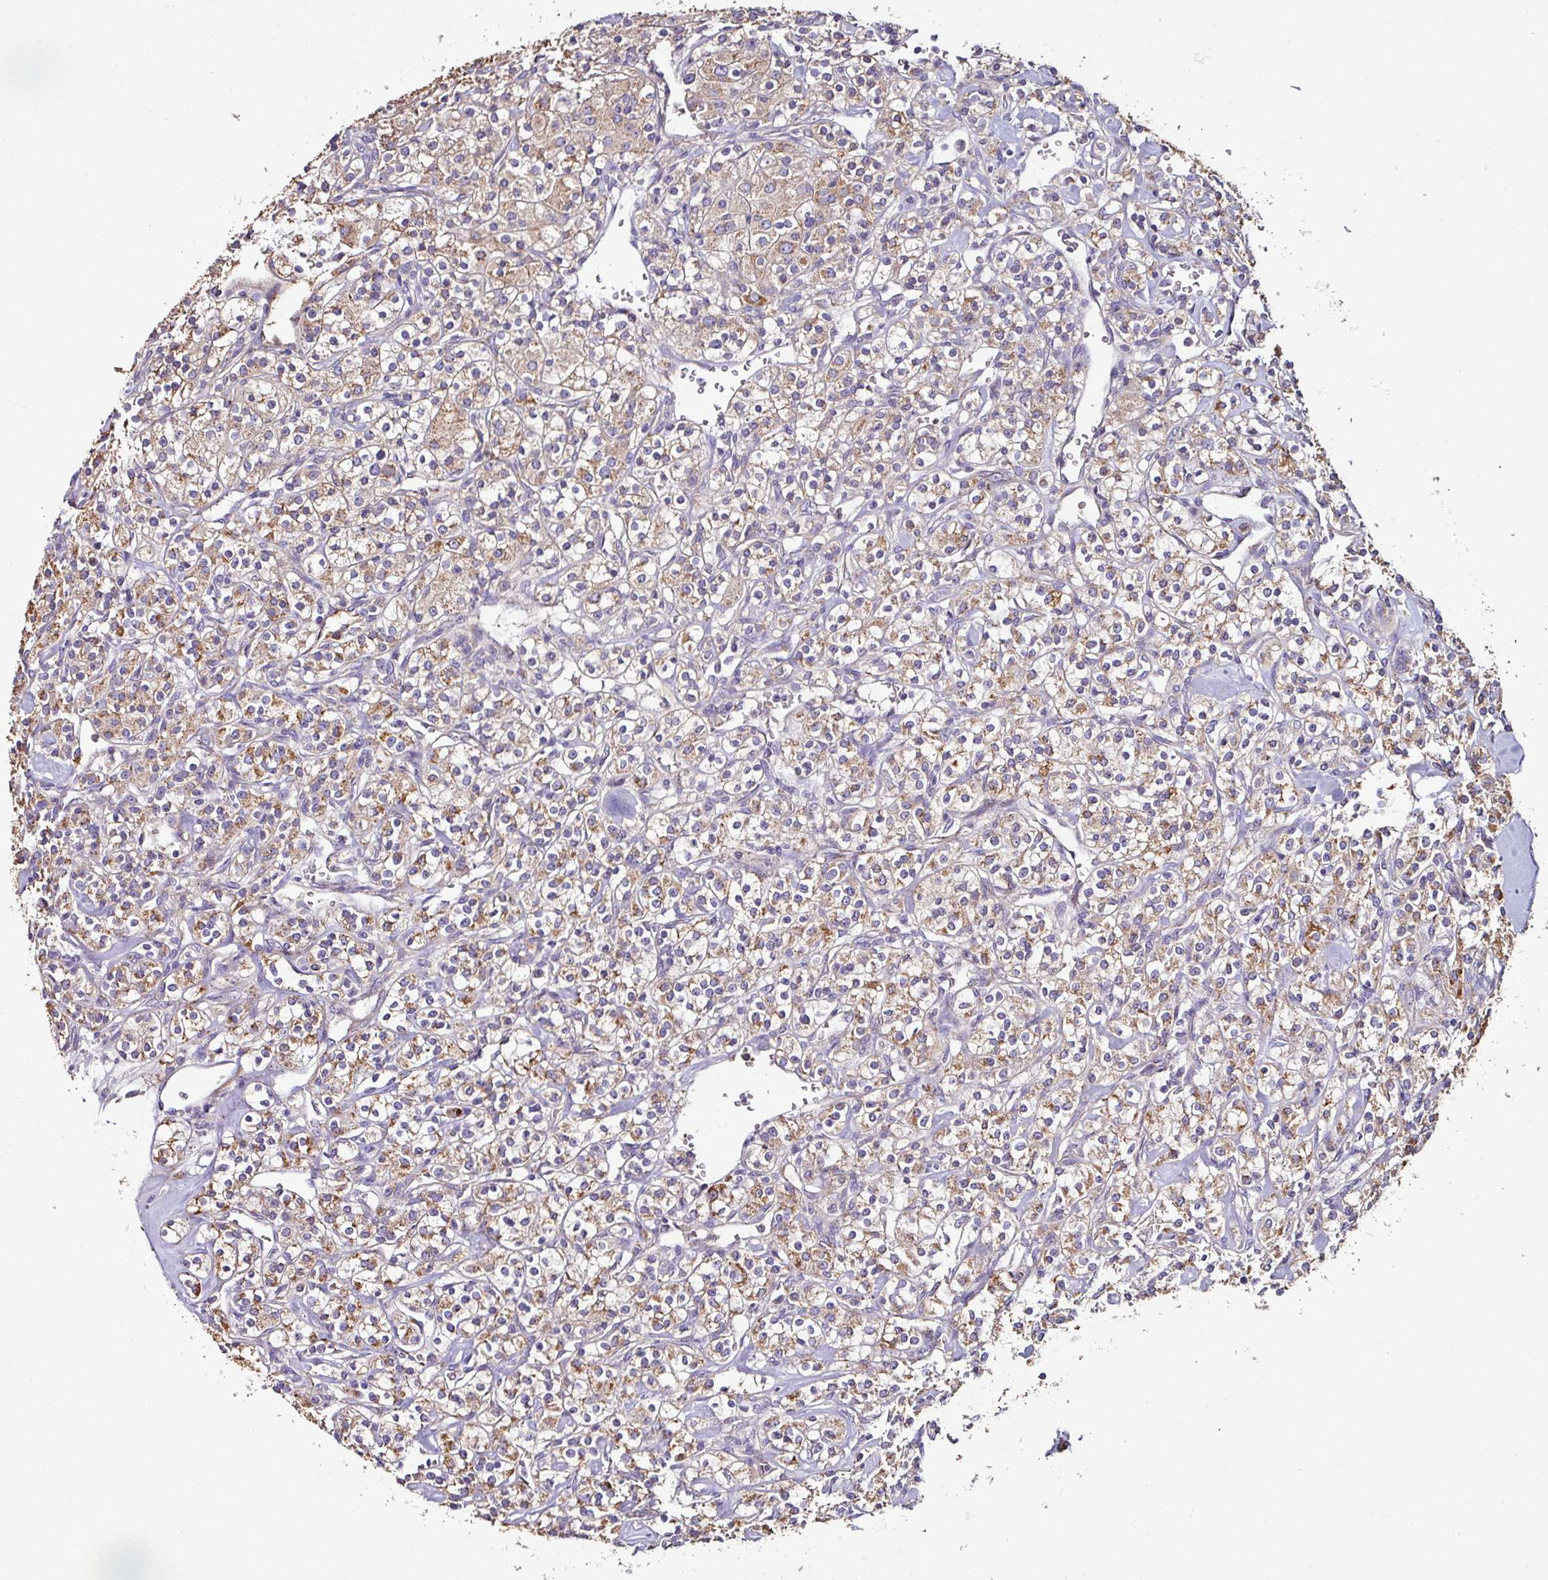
{"staining": {"intensity": "moderate", "quantity": "25%-75%", "location": "cytoplasmic/membranous"}, "tissue": "renal cancer", "cell_type": "Tumor cells", "image_type": "cancer", "snomed": [{"axis": "morphology", "description": "Adenocarcinoma, NOS"}, {"axis": "topography", "description": "Kidney"}], "caption": "Renal cancer (adenocarcinoma) was stained to show a protein in brown. There is medium levels of moderate cytoplasmic/membranous expression in about 25%-75% of tumor cells.", "gene": "CPD", "patient": {"sex": "male", "age": 77}}